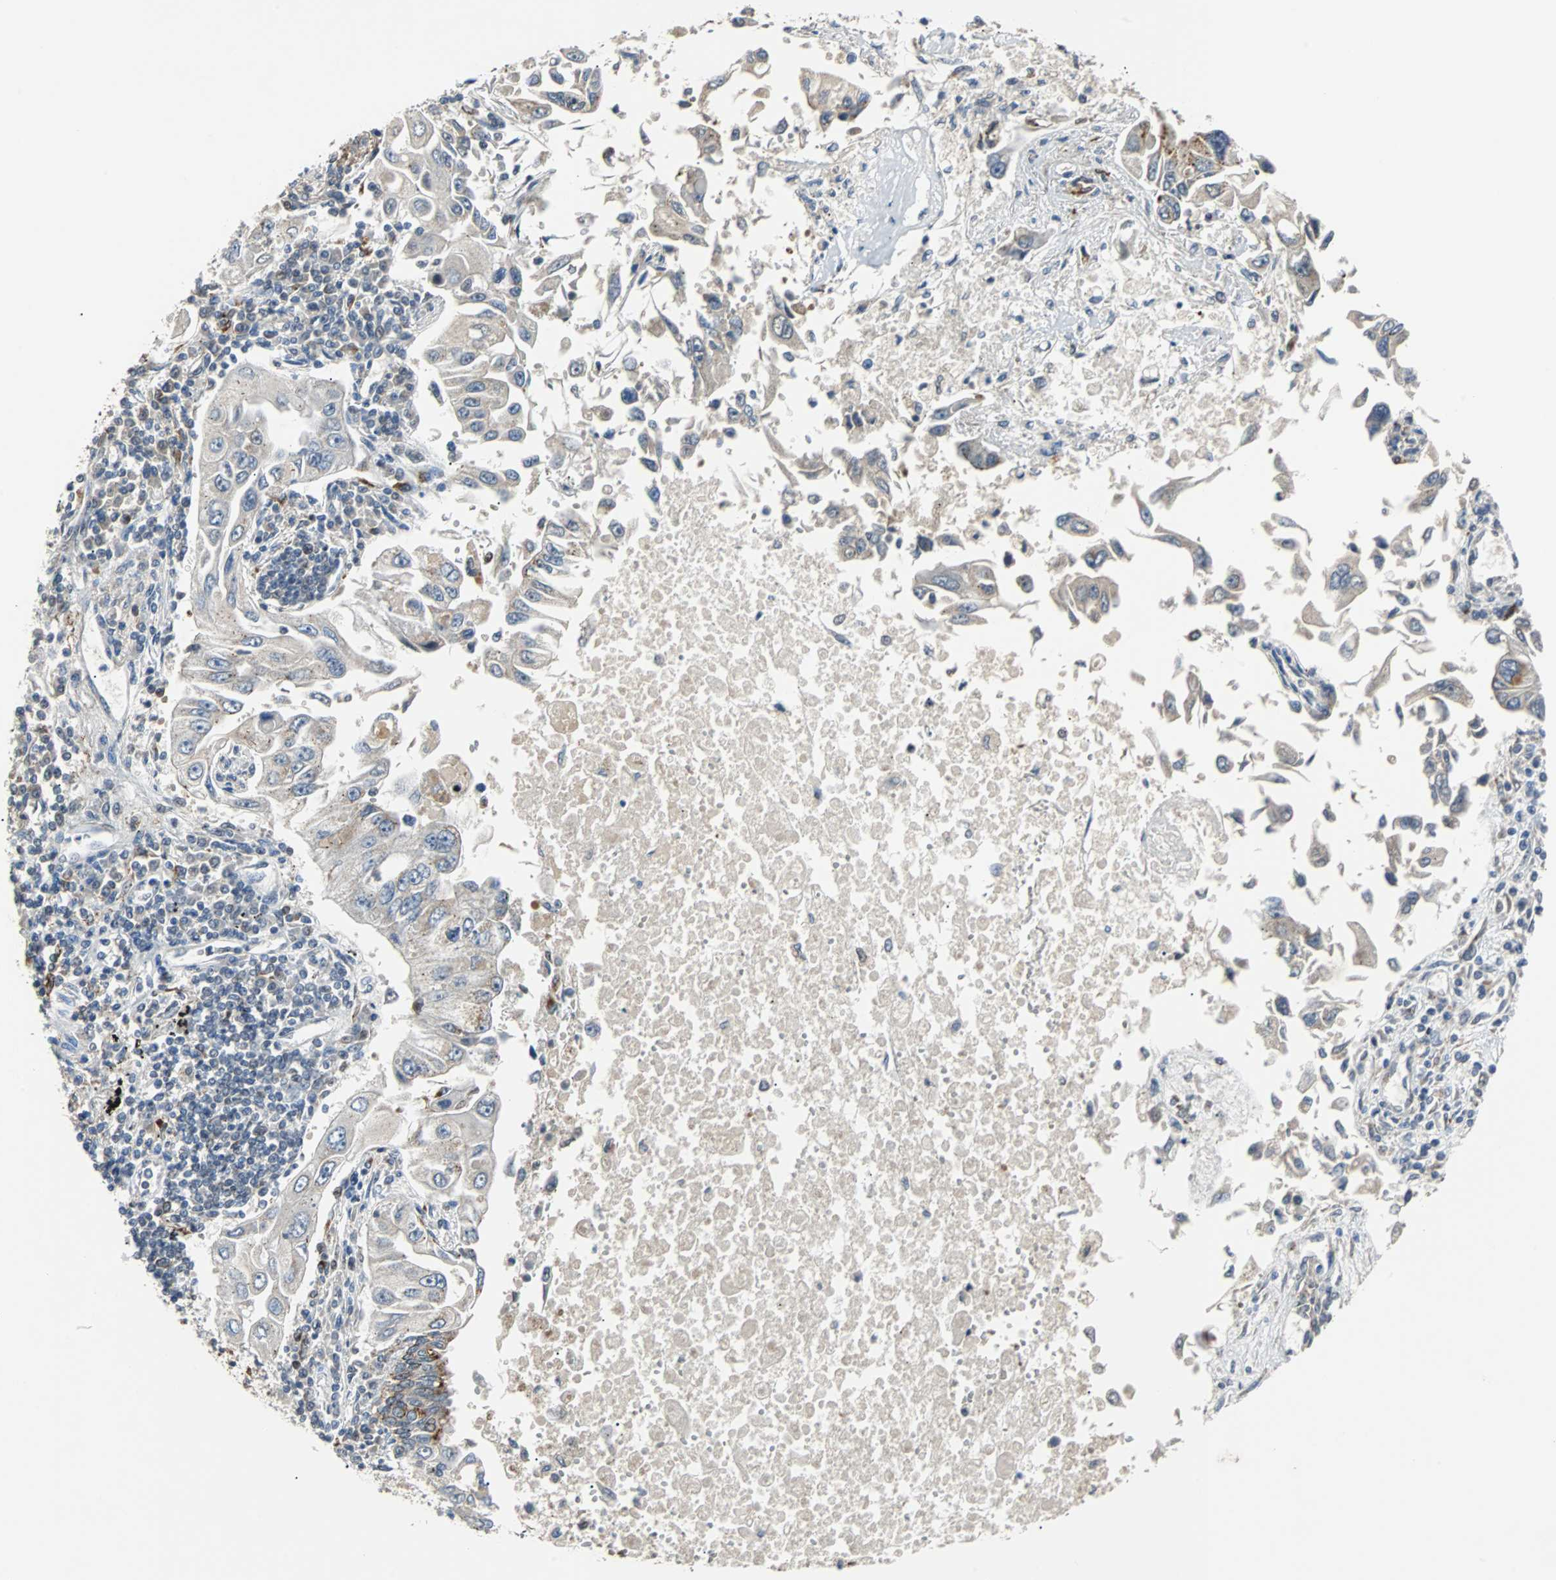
{"staining": {"intensity": "weak", "quantity": "<25%", "location": "cytoplasmic/membranous"}, "tissue": "lung cancer", "cell_type": "Tumor cells", "image_type": "cancer", "snomed": [{"axis": "morphology", "description": "Adenocarcinoma, NOS"}, {"axis": "topography", "description": "Lung"}], "caption": "This is an immunohistochemistry micrograph of lung adenocarcinoma. There is no expression in tumor cells.", "gene": "HLX", "patient": {"sex": "male", "age": 84}}